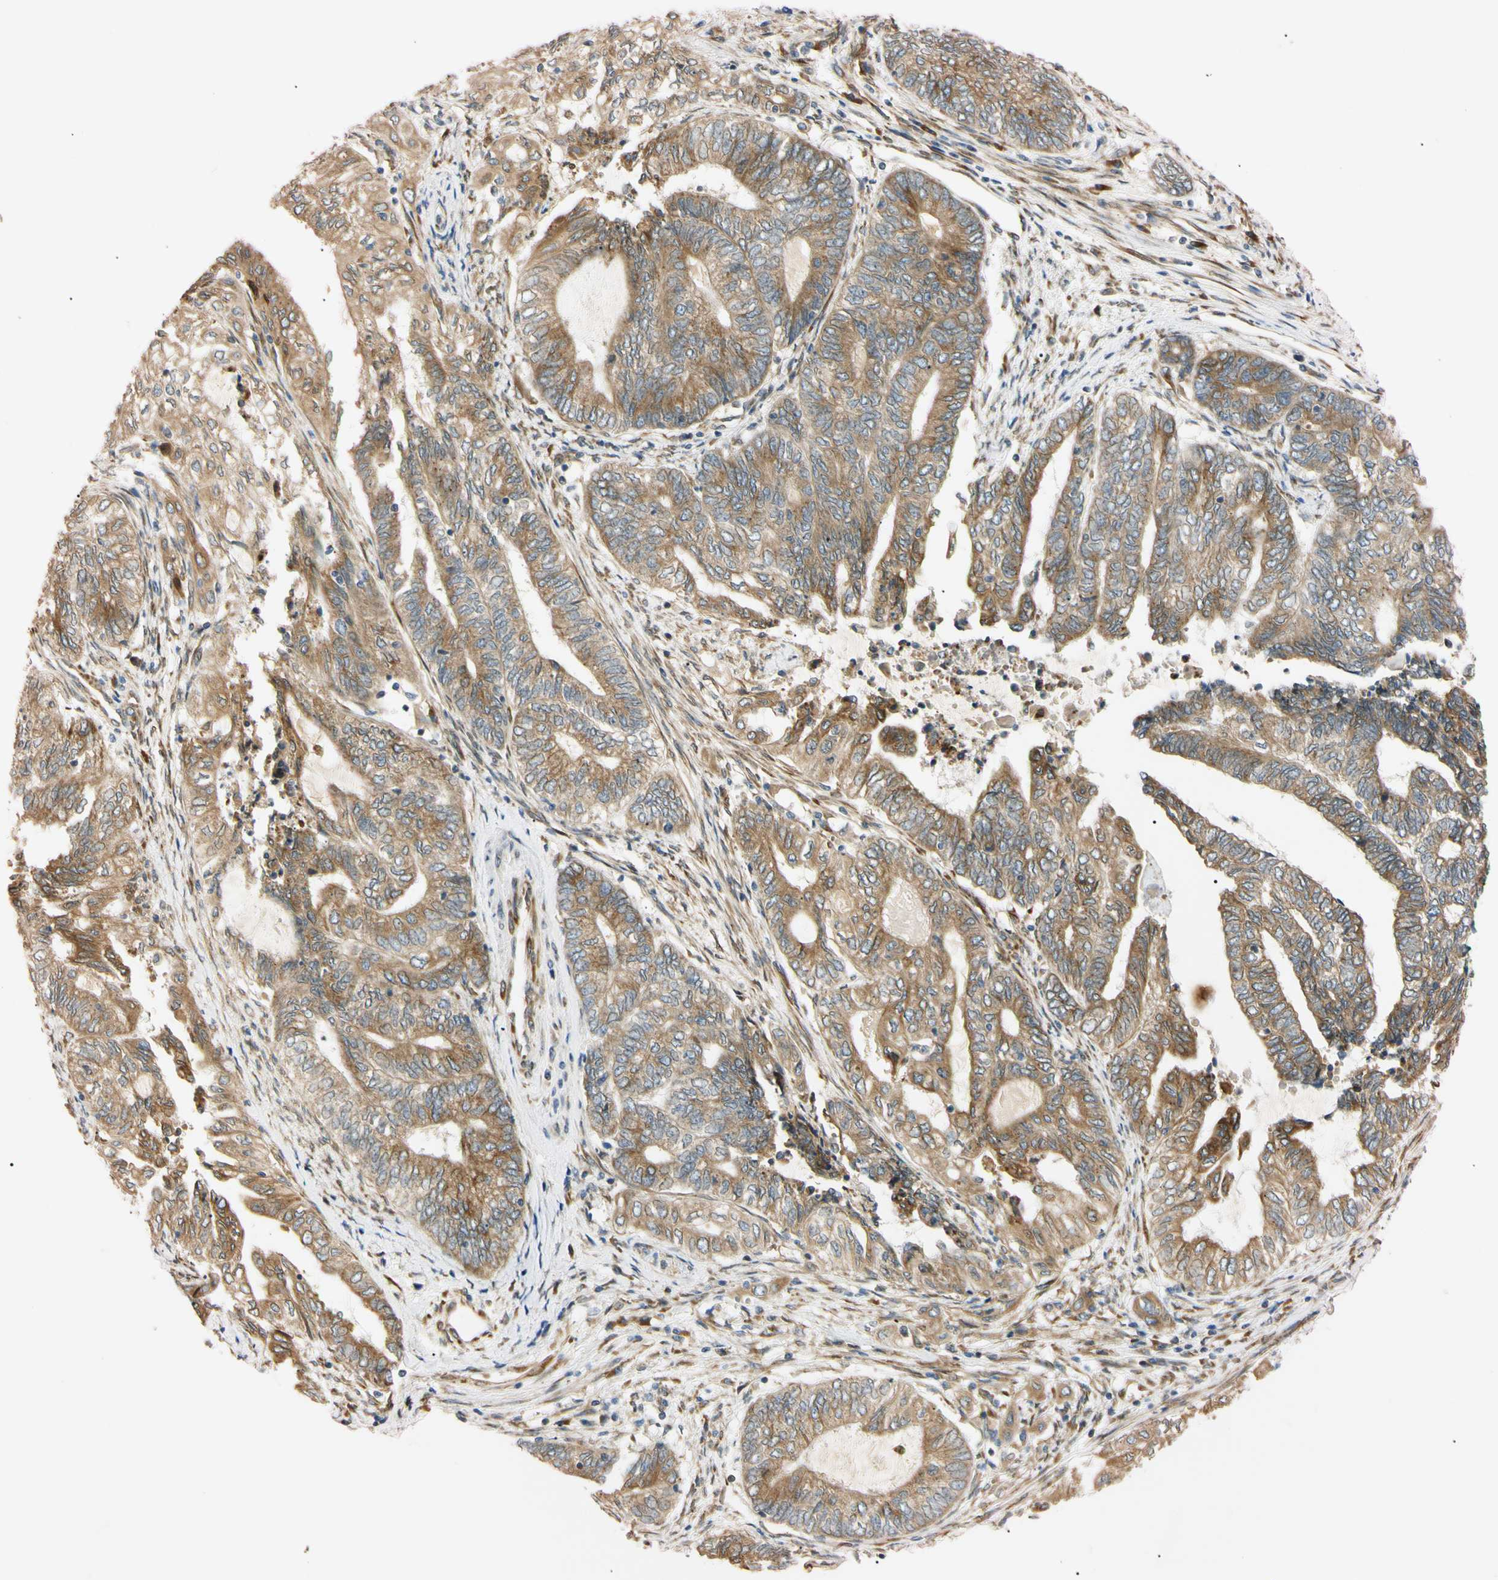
{"staining": {"intensity": "moderate", "quantity": ">75%", "location": "cytoplasmic/membranous"}, "tissue": "endometrial cancer", "cell_type": "Tumor cells", "image_type": "cancer", "snomed": [{"axis": "morphology", "description": "Adenocarcinoma, NOS"}, {"axis": "topography", "description": "Uterus"}, {"axis": "topography", "description": "Endometrium"}], "caption": "Protein analysis of endometrial cancer tissue shows moderate cytoplasmic/membranous positivity in approximately >75% of tumor cells.", "gene": "IER3IP1", "patient": {"sex": "female", "age": 70}}